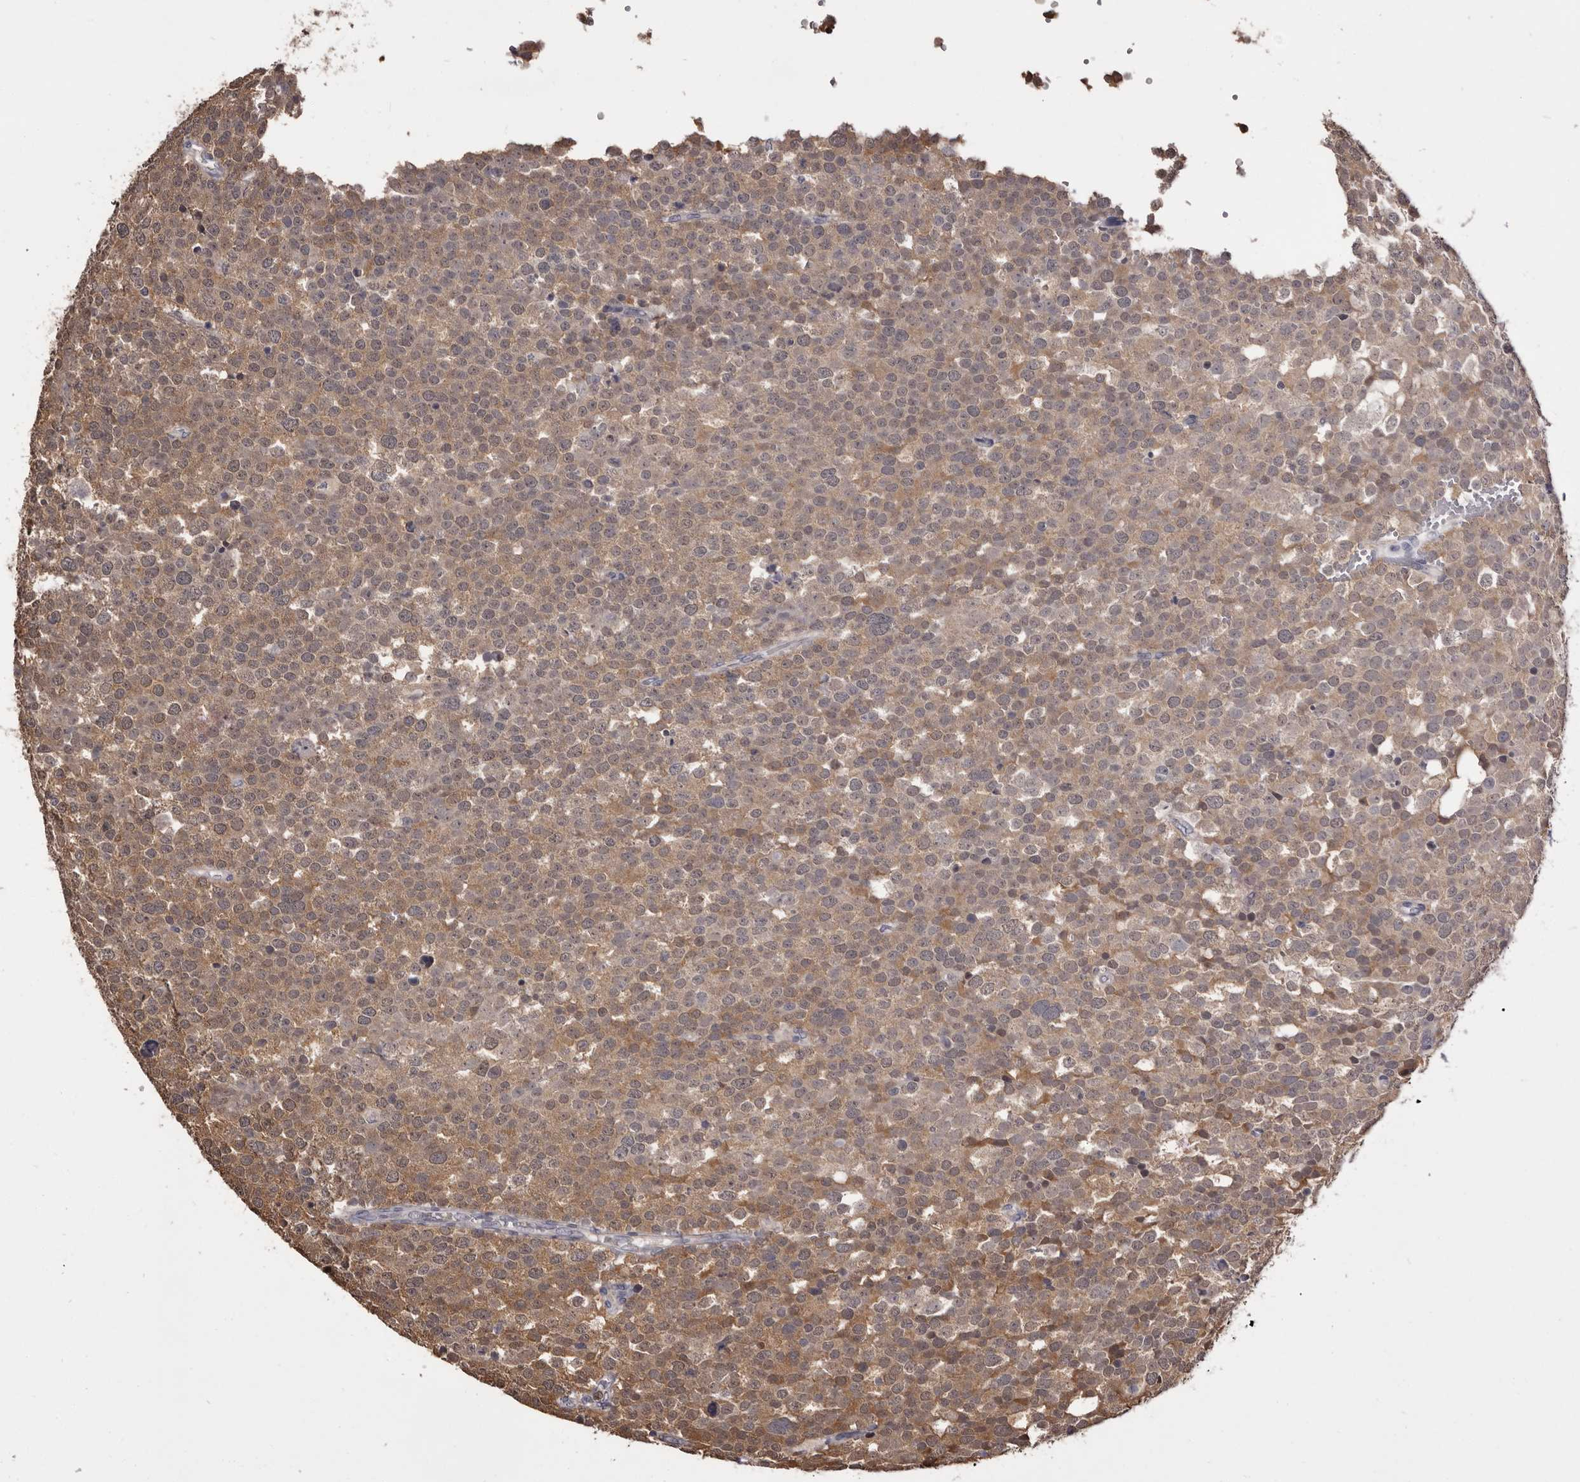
{"staining": {"intensity": "moderate", "quantity": ">75%", "location": "cytoplasmic/membranous"}, "tissue": "testis cancer", "cell_type": "Tumor cells", "image_type": "cancer", "snomed": [{"axis": "morphology", "description": "Seminoma, NOS"}, {"axis": "topography", "description": "Testis"}], "caption": "Brown immunohistochemical staining in human seminoma (testis) demonstrates moderate cytoplasmic/membranous expression in about >75% of tumor cells.", "gene": "TNNI1", "patient": {"sex": "male", "age": 71}}